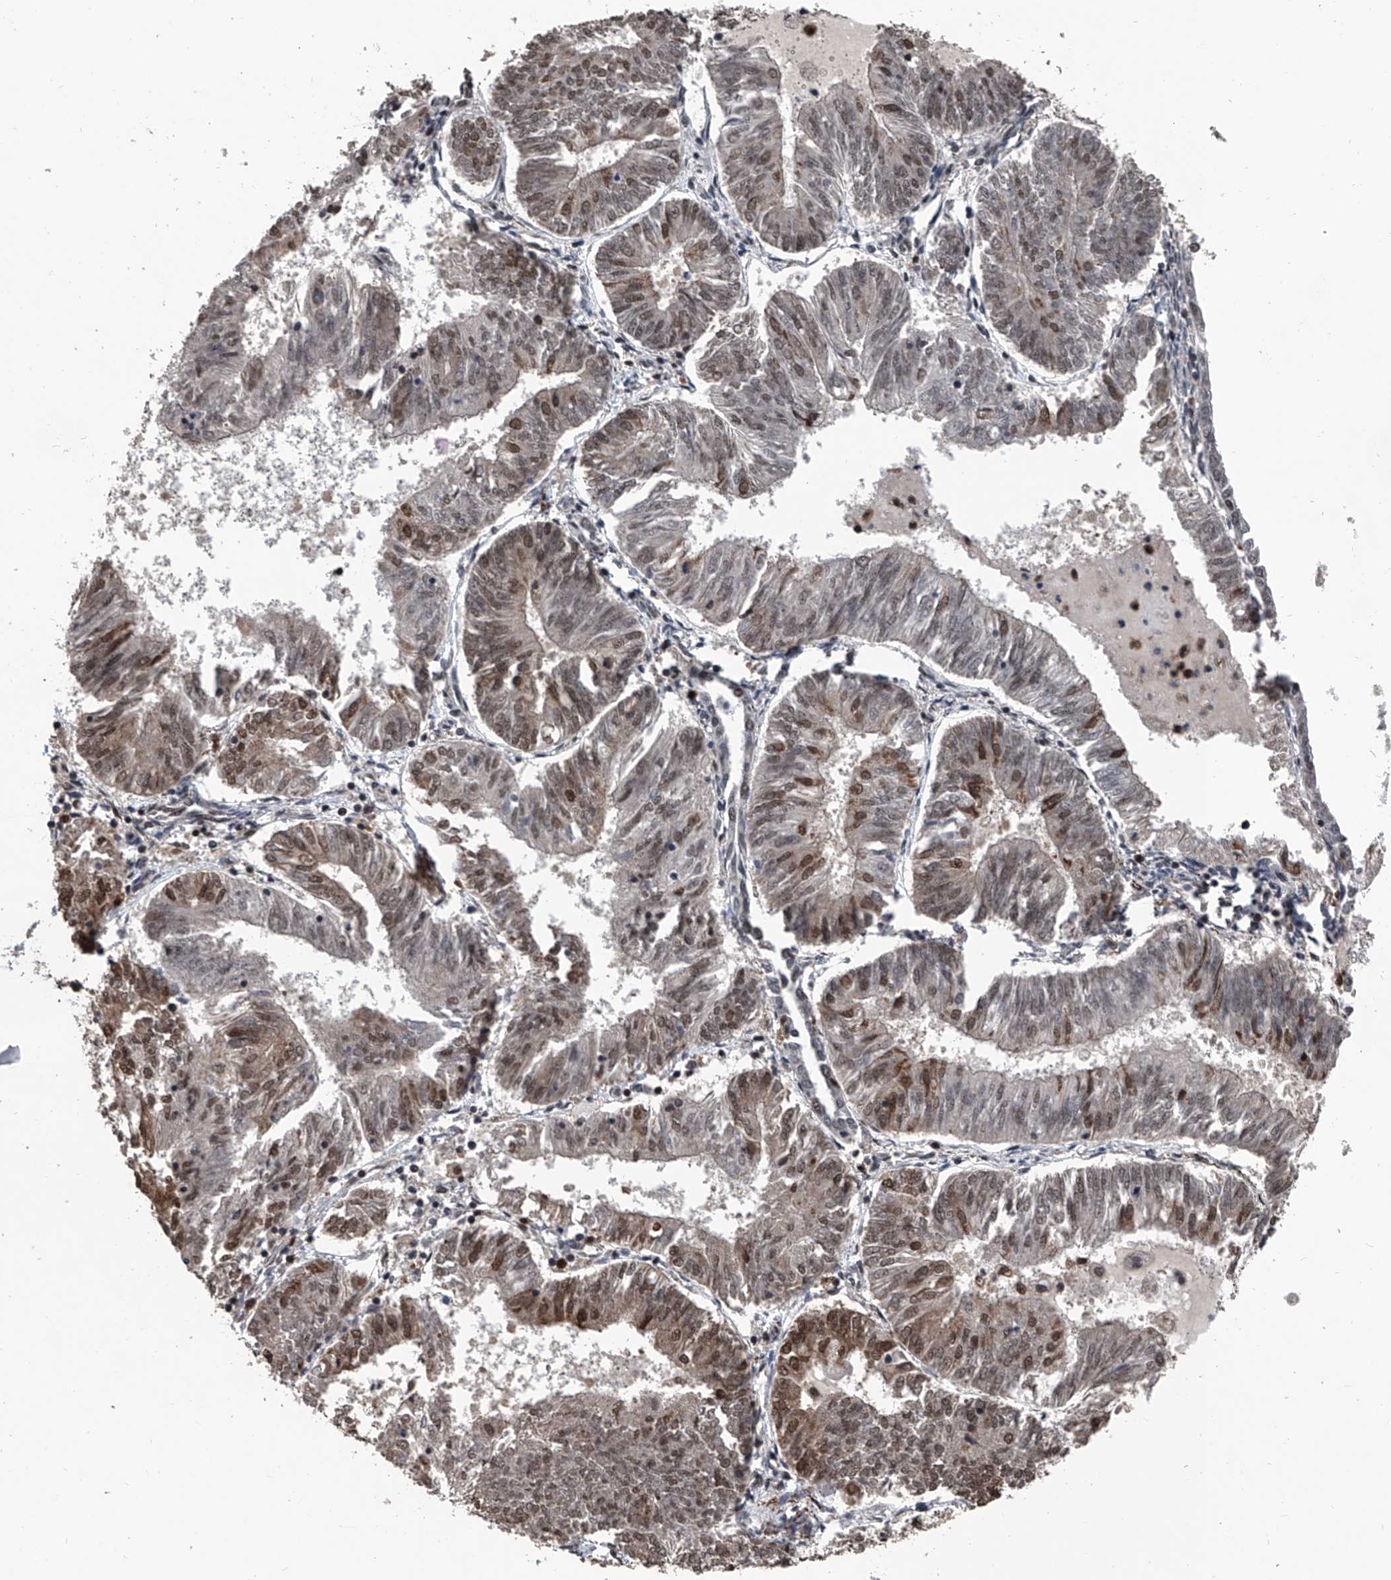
{"staining": {"intensity": "moderate", "quantity": "<25%", "location": "nuclear"}, "tissue": "endometrial cancer", "cell_type": "Tumor cells", "image_type": "cancer", "snomed": [{"axis": "morphology", "description": "Adenocarcinoma, NOS"}, {"axis": "topography", "description": "Endometrium"}], "caption": "Tumor cells show moderate nuclear staining in about <25% of cells in adenocarcinoma (endometrial).", "gene": "FKBP5", "patient": {"sex": "female", "age": 58}}